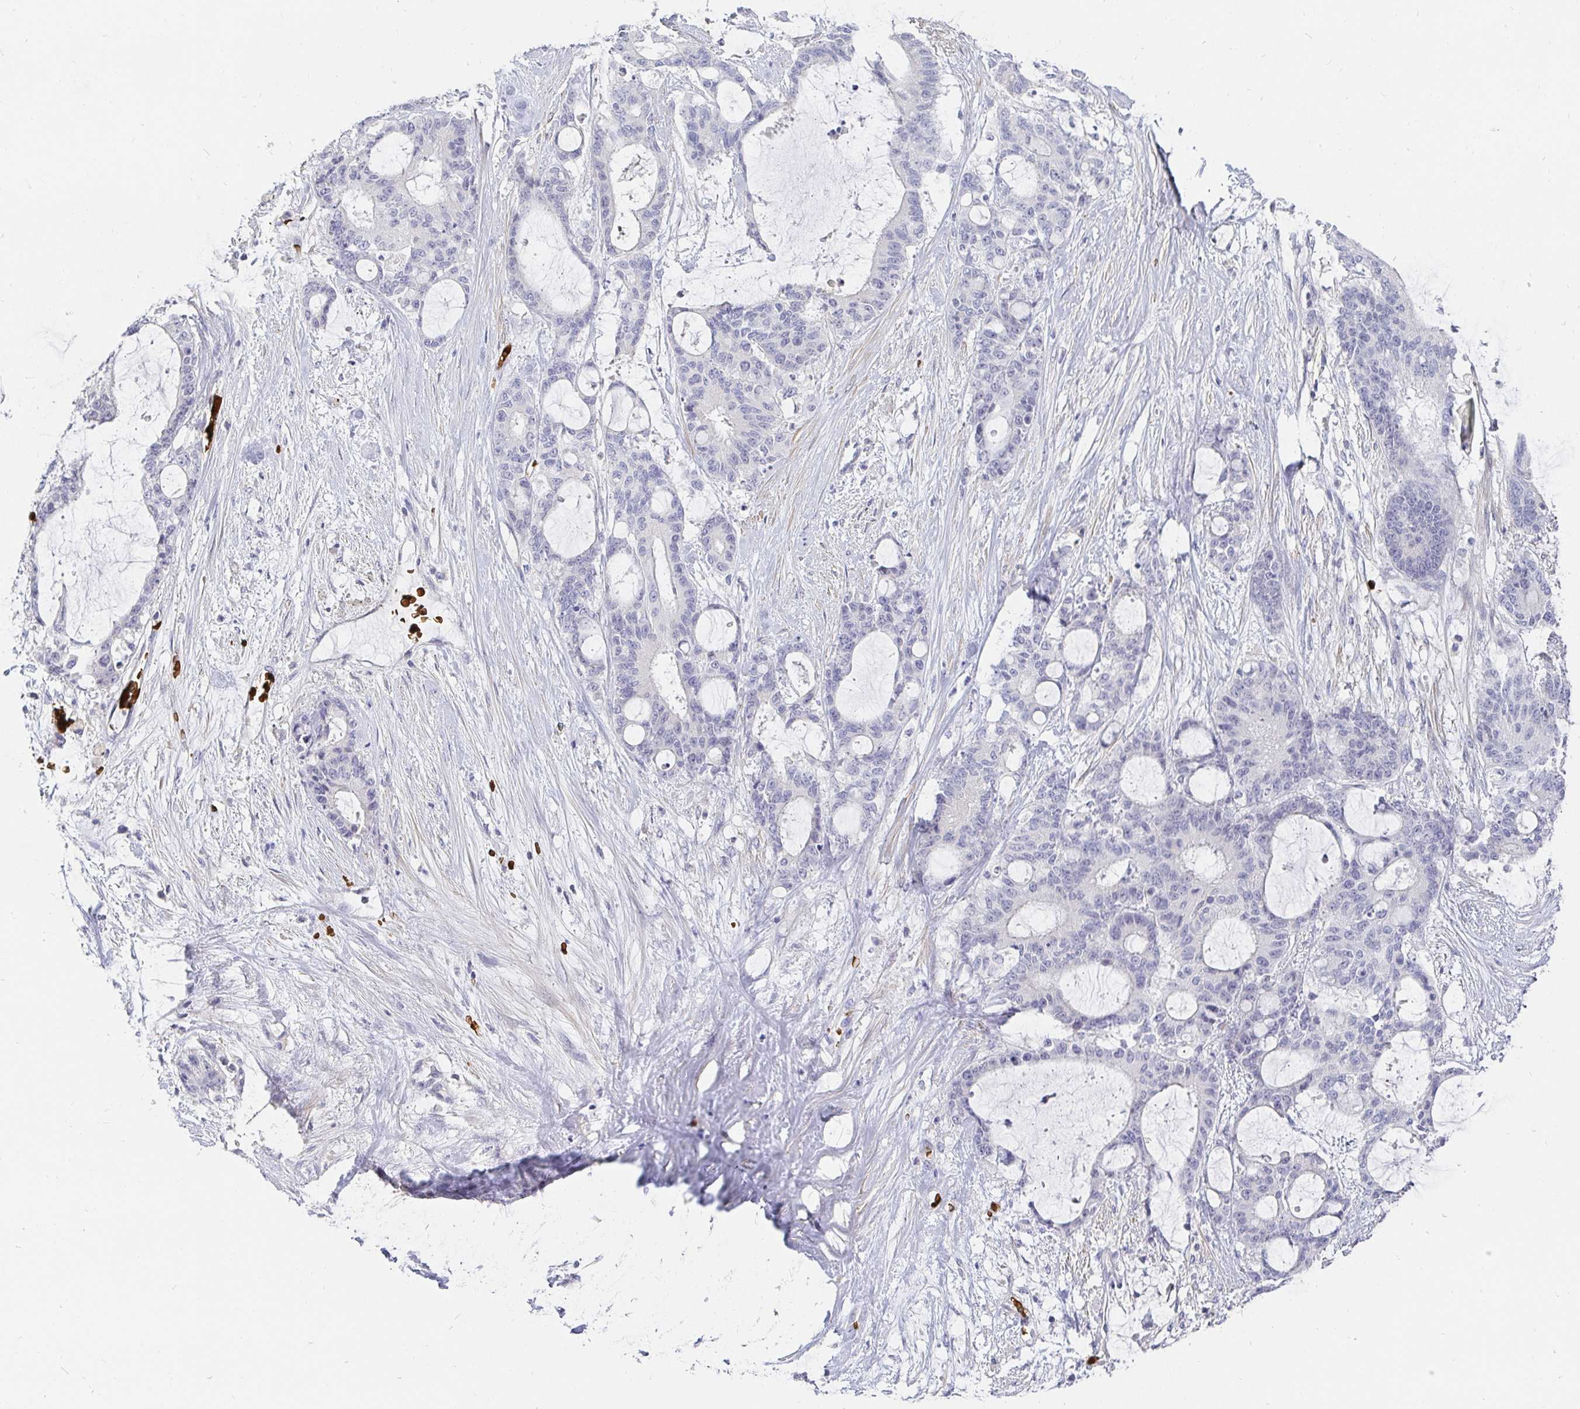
{"staining": {"intensity": "negative", "quantity": "none", "location": "none"}, "tissue": "liver cancer", "cell_type": "Tumor cells", "image_type": "cancer", "snomed": [{"axis": "morphology", "description": "Normal tissue, NOS"}, {"axis": "morphology", "description": "Cholangiocarcinoma"}, {"axis": "topography", "description": "Liver"}, {"axis": "topography", "description": "Peripheral nerve tissue"}], "caption": "DAB (3,3'-diaminobenzidine) immunohistochemical staining of liver cancer displays no significant positivity in tumor cells.", "gene": "FGF21", "patient": {"sex": "female", "age": 73}}